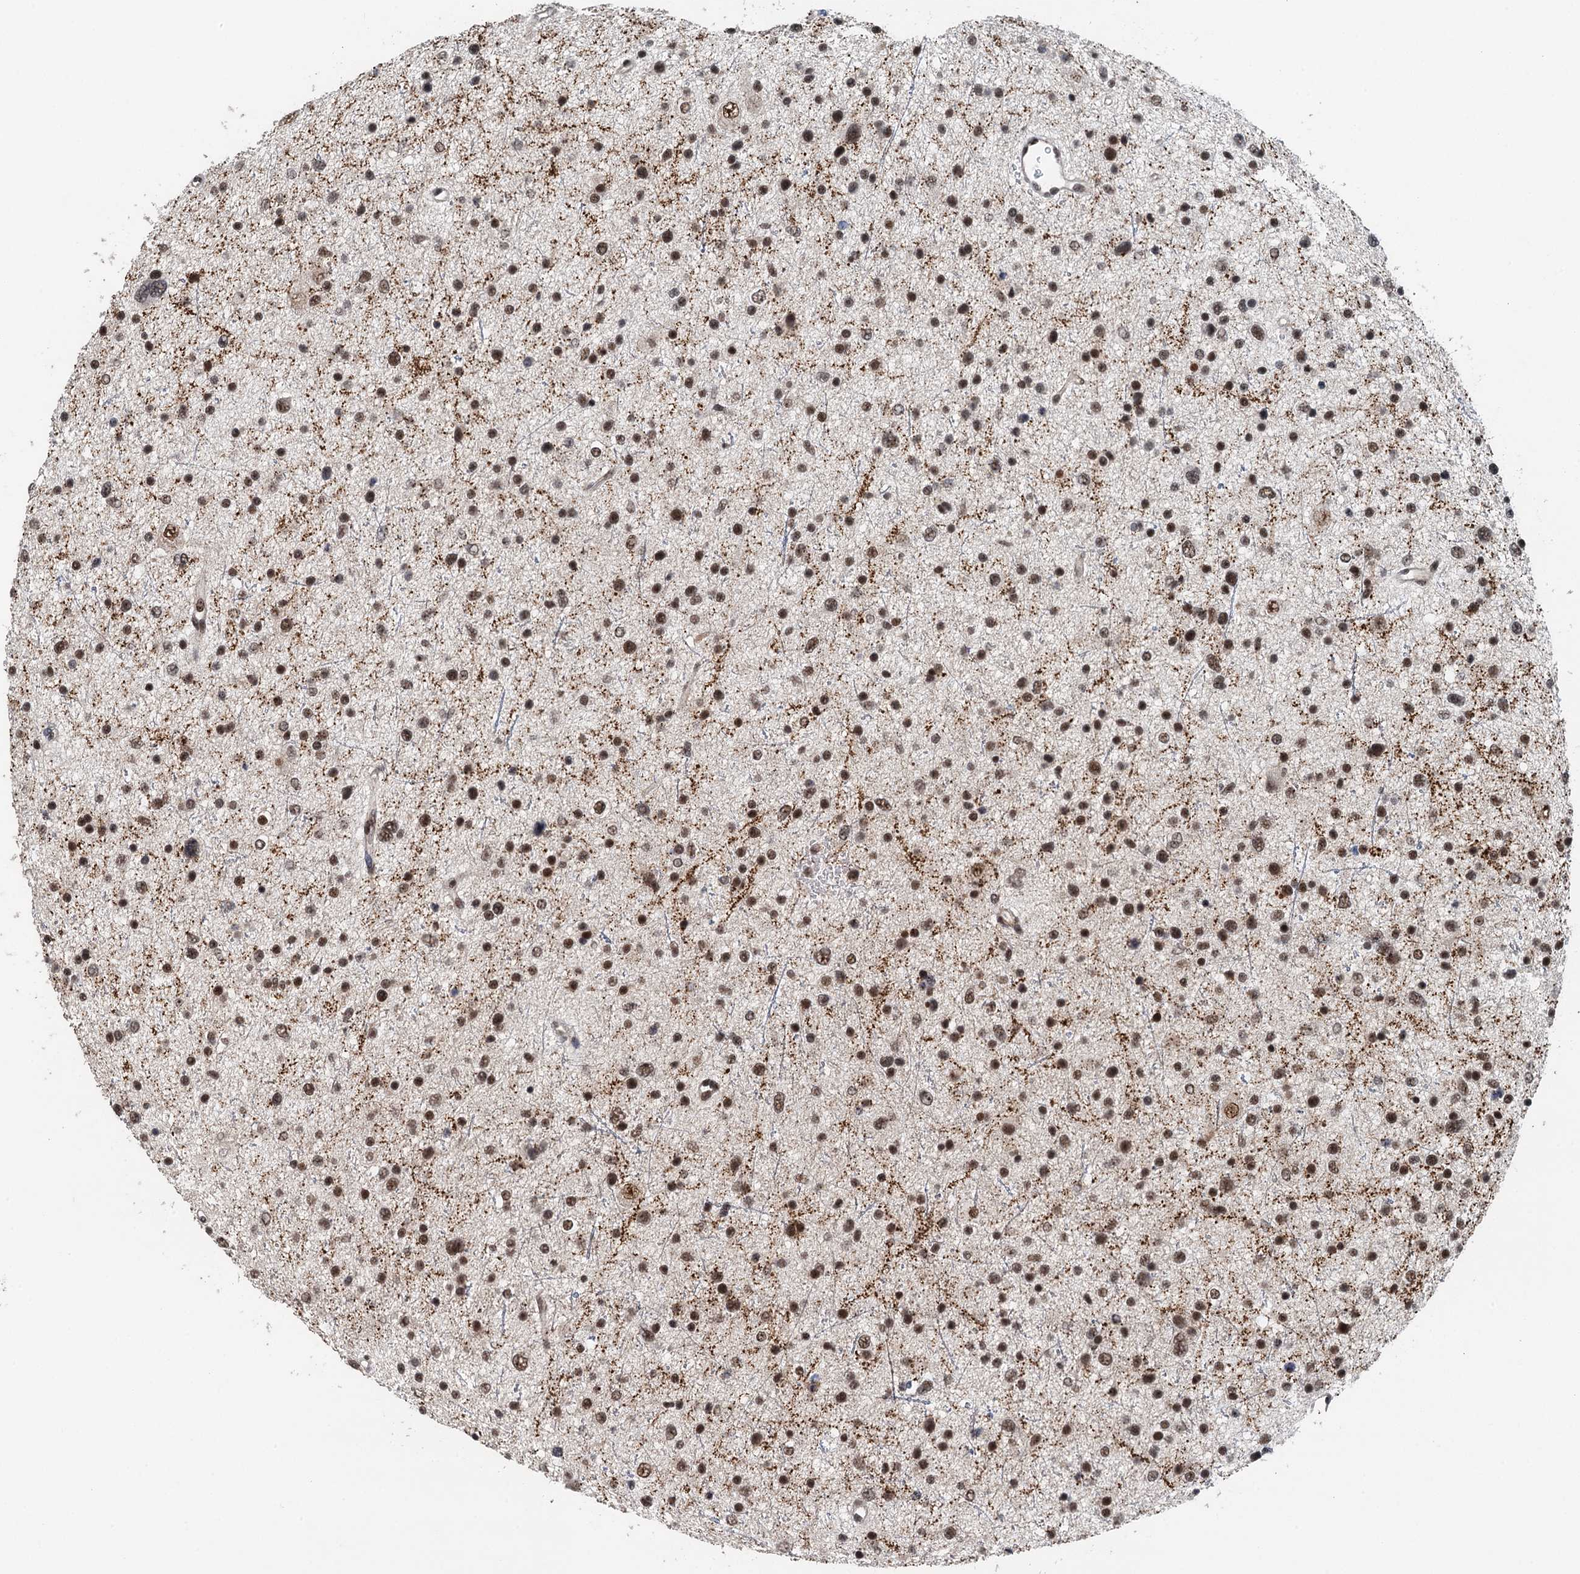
{"staining": {"intensity": "moderate", "quantity": ">75%", "location": "nuclear"}, "tissue": "glioma", "cell_type": "Tumor cells", "image_type": "cancer", "snomed": [{"axis": "morphology", "description": "Glioma, malignant, Low grade"}, {"axis": "topography", "description": "Brain"}], "caption": "Tumor cells reveal medium levels of moderate nuclear staining in approximately >75% of cells in malignant low-grade glioma. The staining was performed using DAB (3,3'-diaminobenzidine), with brown indicating positive protein expression. Nuclei are stained blue with hematoxylin.", "gene": "MTA3", "patient": {"sex": "female", "age": 37}}